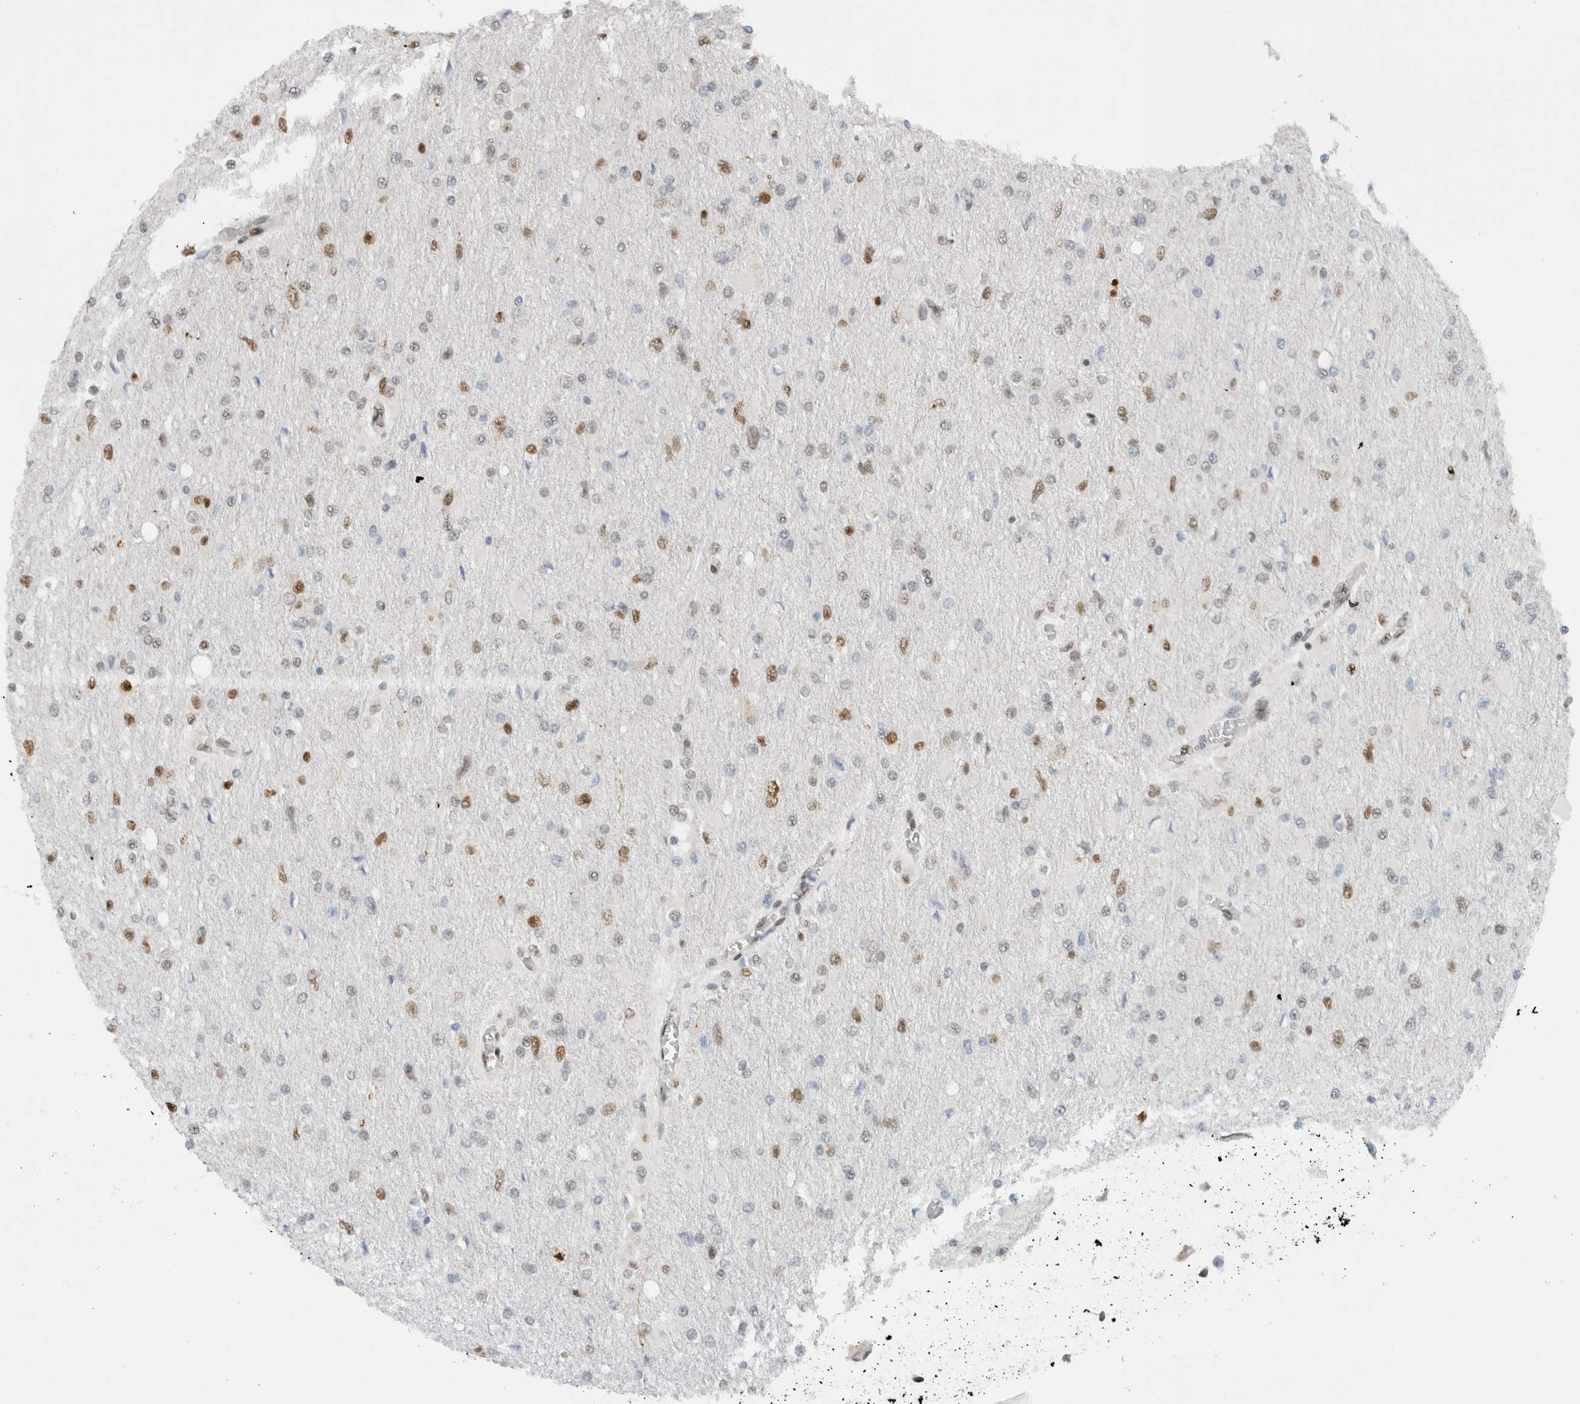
{"staining": {"intensity": "moderate", "quantity": "25%-75%", "location": "nuclear"}, "tissue": "glioma", "cell_type": "Tumor cells", "image_type": "cancer", "snomed": [{"axis": "morphology", "description": "Glioma, malignant, High grade"}, {"axis": "topography", "description": "Cerebral cortex"}], "caption": "Human malignant high-grade glioma stained with a brown dye reveals moderate nuclear positive expression in approximately 25%-75% of tumor cells.", "gene": "HNRNPR", "patient": {"sex": "female", "age": 36}}